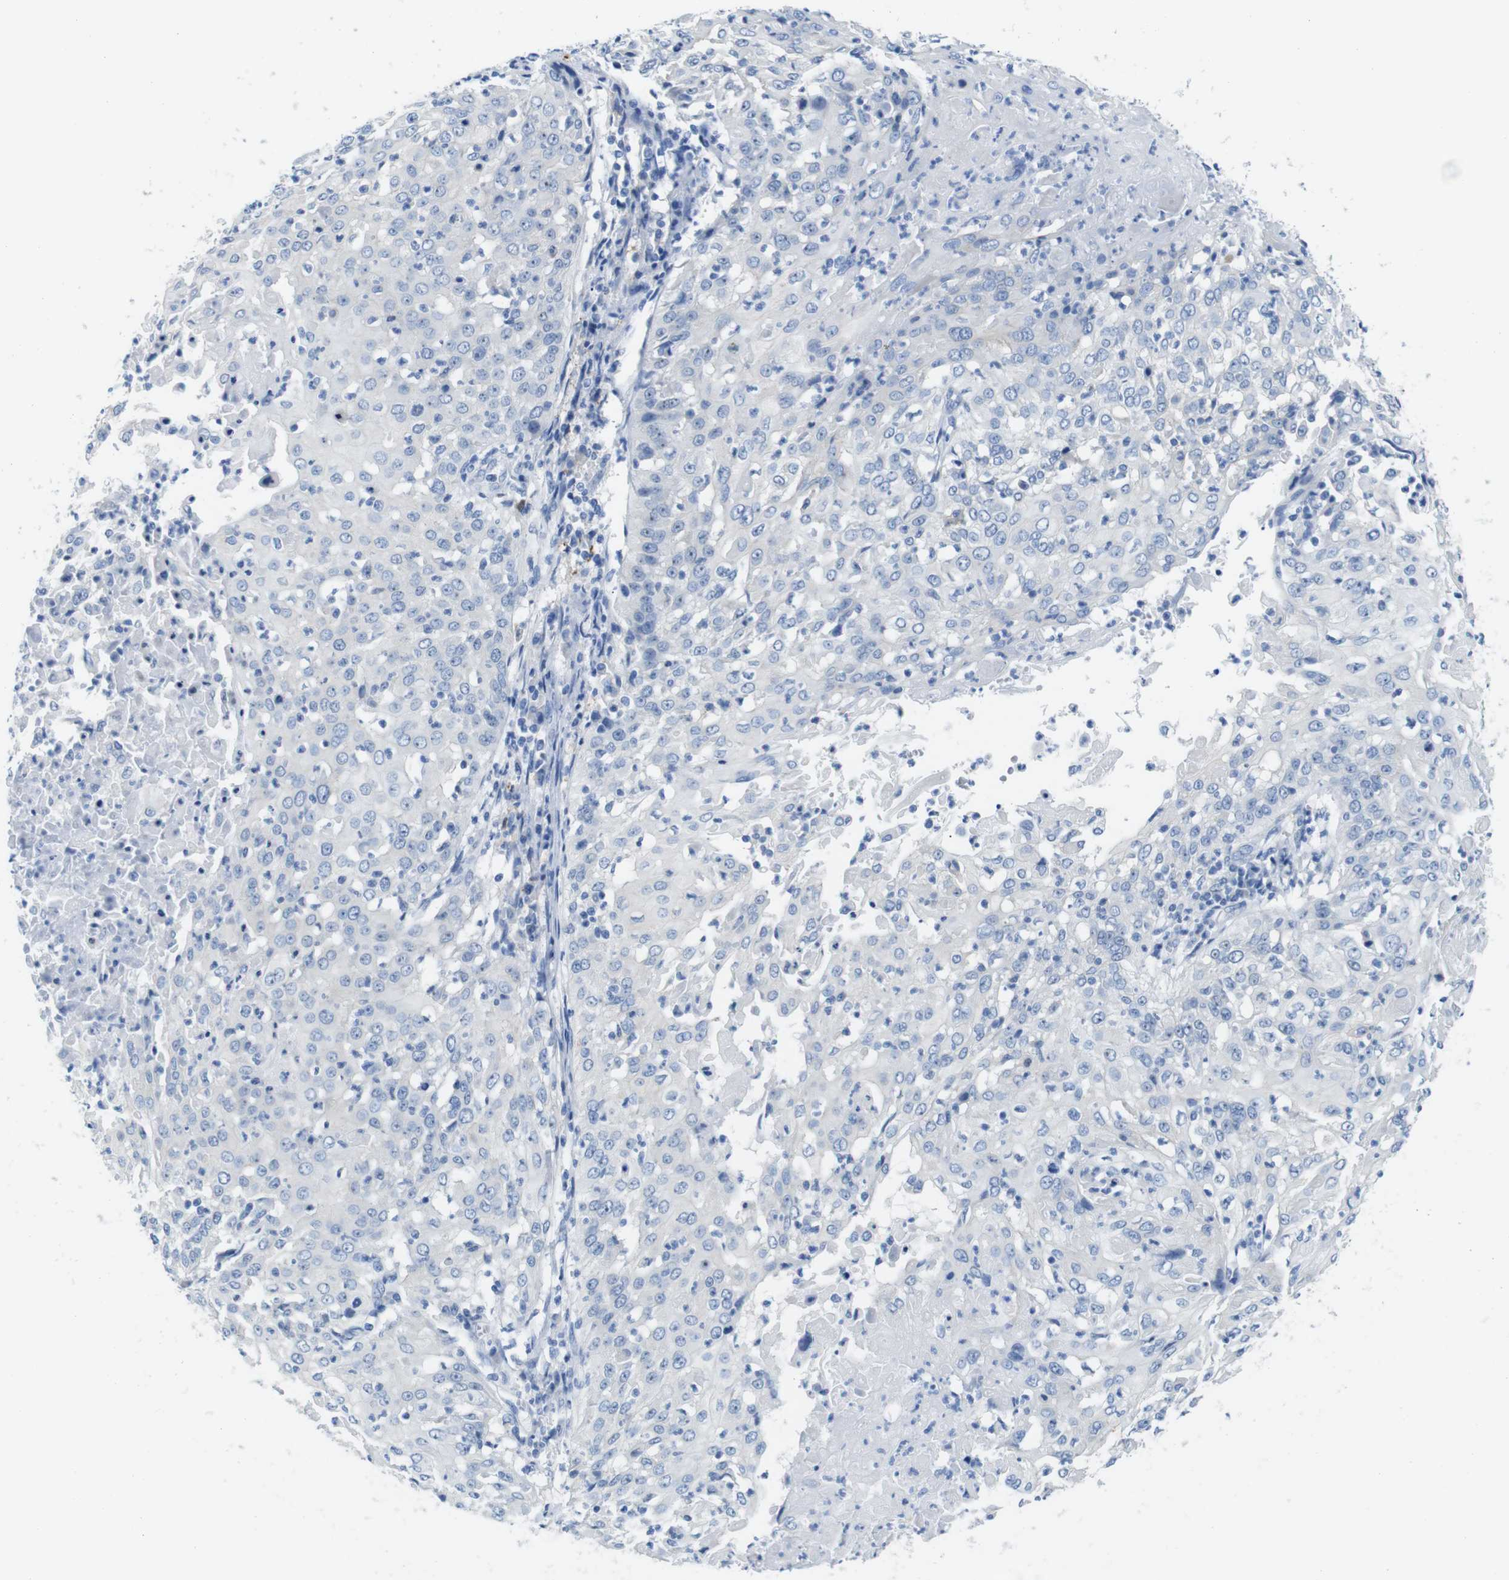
{"staining": {"intensity": "negative", "quantity": "none", "location": "none"}, "tissue": "cervical cancer", "cell_type": "Tumor cells", "image_type": "cancer", "snomed": [{"axis": "morphology", "description": "Squamous cell carcinoma, NOS"}, {"axis": "topography", "description": "Cervix"}], "caption": "Immunohistochemical staining of cervical cancer displays no significant staining in tumor cells. (Stains: DAB (3,3'-diaminobenzidine) immunohistochemistry (IHC) with hematoxylin counter stain, Microscopy: brightfield microscopy at high magnification).", "gene": "C1orf210", "patient": {"sex": "female", "age": 39}}